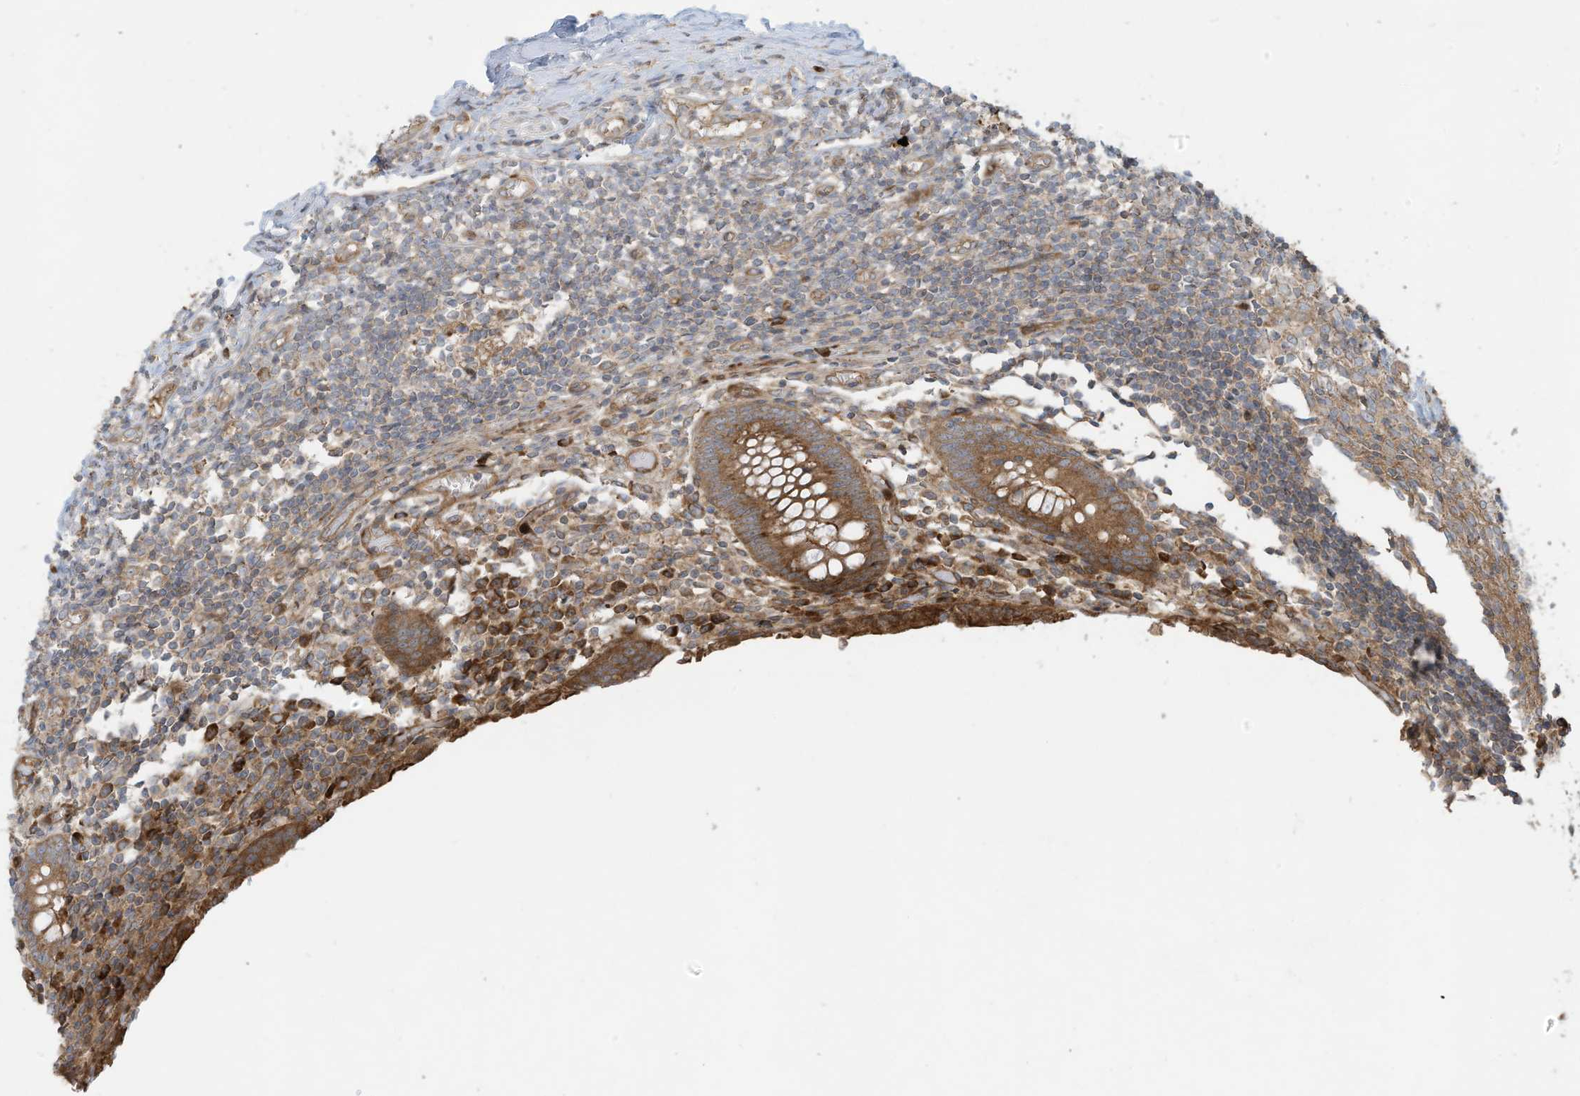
{"staining": {"intensity": "moderate", "quantity": ">75%", "location": "cytoplasmic/membranous"}, "tissue": "appendix", "cell_type": "Glandular cells", "image_type": "normal", "snomed": [{"axis": "morphology", "description": "Normal tissue, NOS"}, {"axis": "topography", "description": "Appendix"}], "caption": "Immunohistochemical staining of normal human appendix displays >75% levels of moderate cytoplasmic/membranous protein staining in about >75% of glandular cells. (IHC, brightfield microscopy, high magnification).", "gene": "DDIT4", "patient": {"sex": "female", "age": 17}}